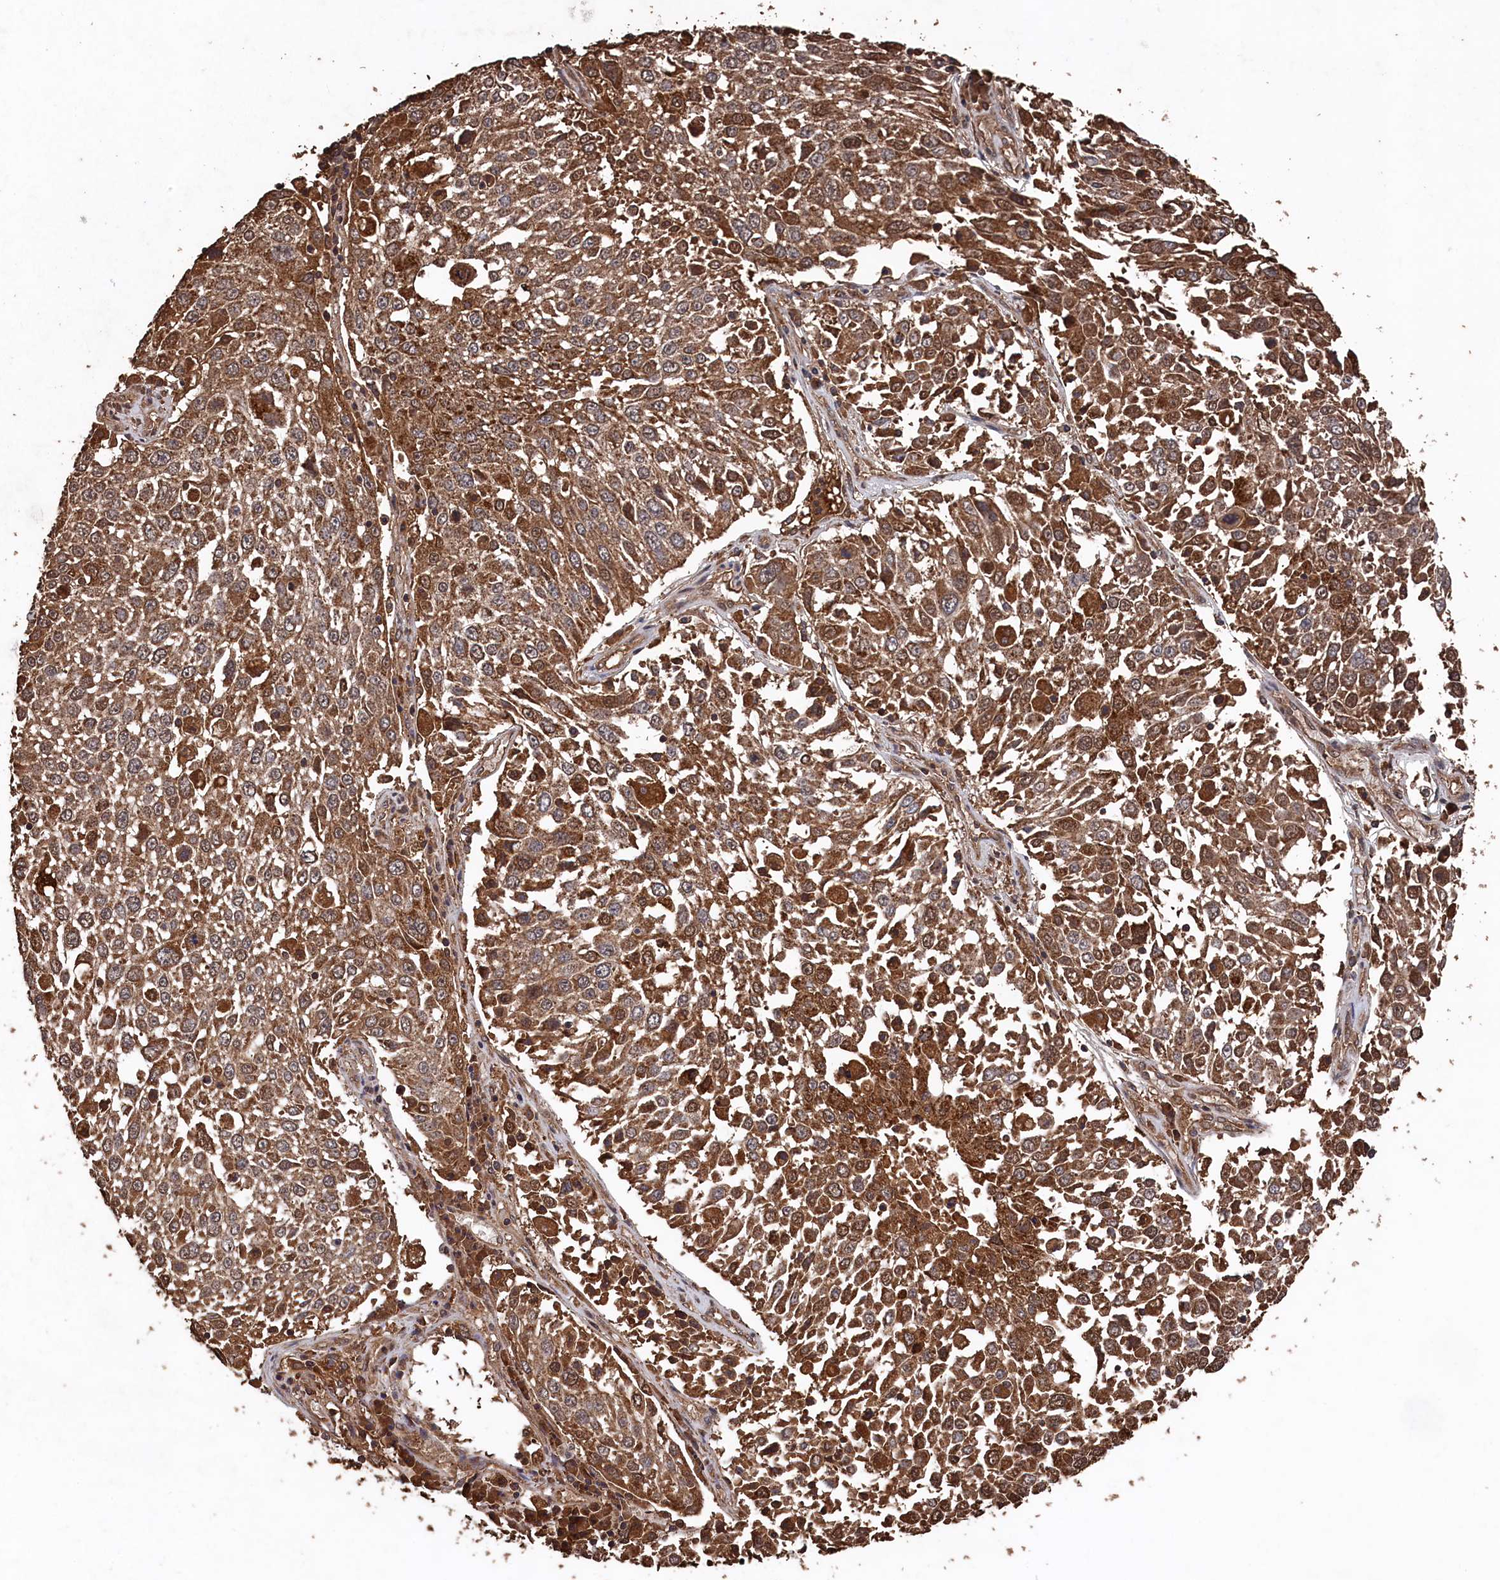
{"staining": {"intensity": "moderate", "quantity": ">75%", "location": "cytoplasmic/membranous"}, "tissue": "lung cancer", "cell_type": "Tumor cells", "image_type": "cancer", "snomed": [{"axis": "morphology", "description": "Squamous cell carcinoma, NOS"}, {"axis": "topography", "description": "Lung"}], "caption": "A micrograph showing moderate cytoplasmic/membranous positivity in approximately >75% of tumor cells in squamous cell carcinoma (lung), as visualized by brown immunohistochemical staining.", "gene": "SNX33", "patient": {"sex": "male", "age": 65}}